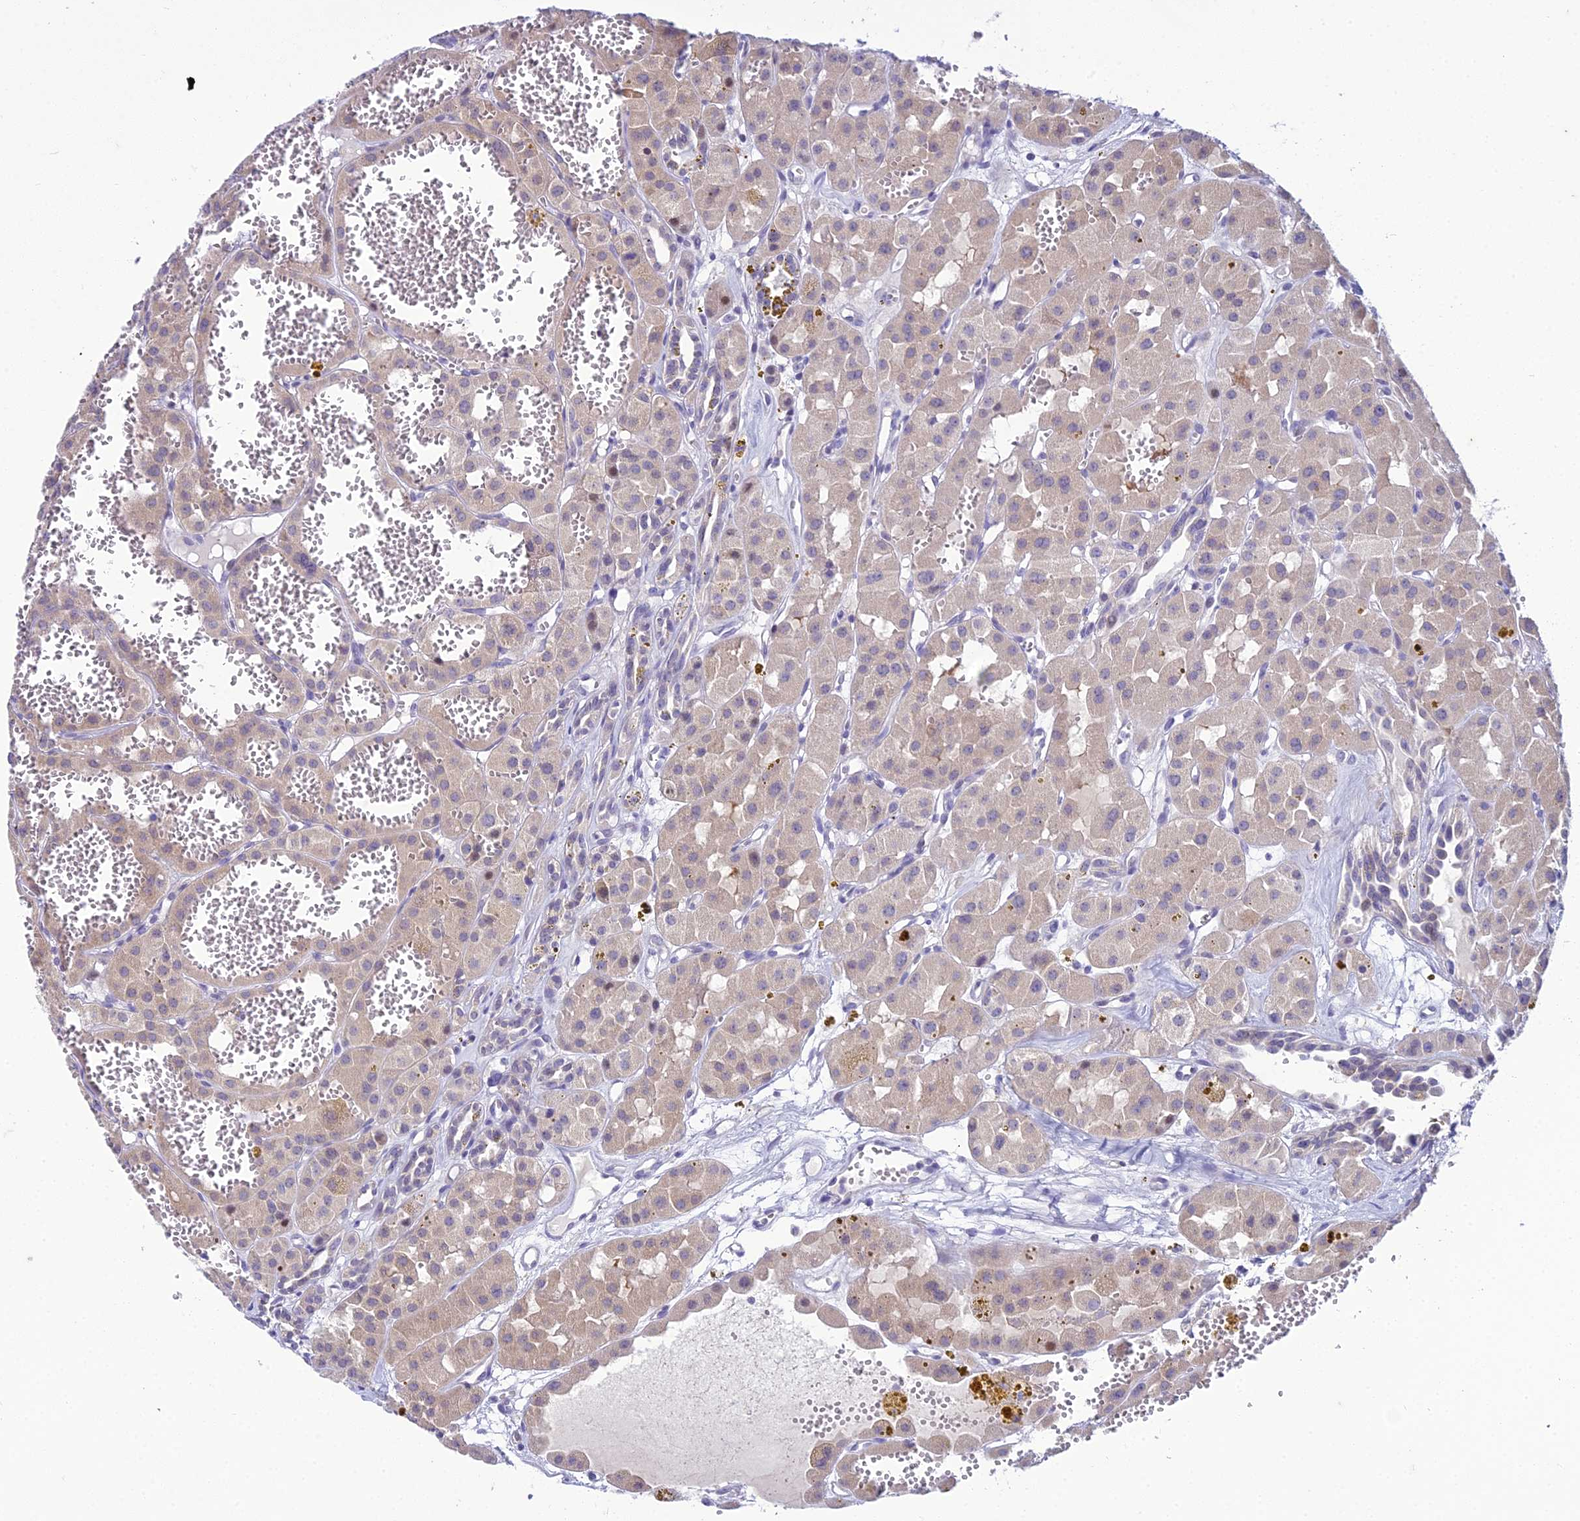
{"staining": {"intensity": "weak", "quantity": ">75%", "location": "cytoplasmic/membranous"}, "tissue": "renal cancer", "cell_type": "Tumor cells", "image_type": "cancer", "snomed": [{"axis": "morphology", "description": "Carcinoma, NOS"}, {"axis": "topography", "description": "Kidney"}], "caption": "A brown stain shows weak cytoplasmic/membranous staining of a protein in human renal cancer tumor cells. Using DAB (3,3'-diaminobenzidine) (brown) and hematoxylin (blue) stains, captured at high magnification using brightfield microscopy.", "gene": "ZMIZ1", "patient": {"sex": "female", "age": 75}}